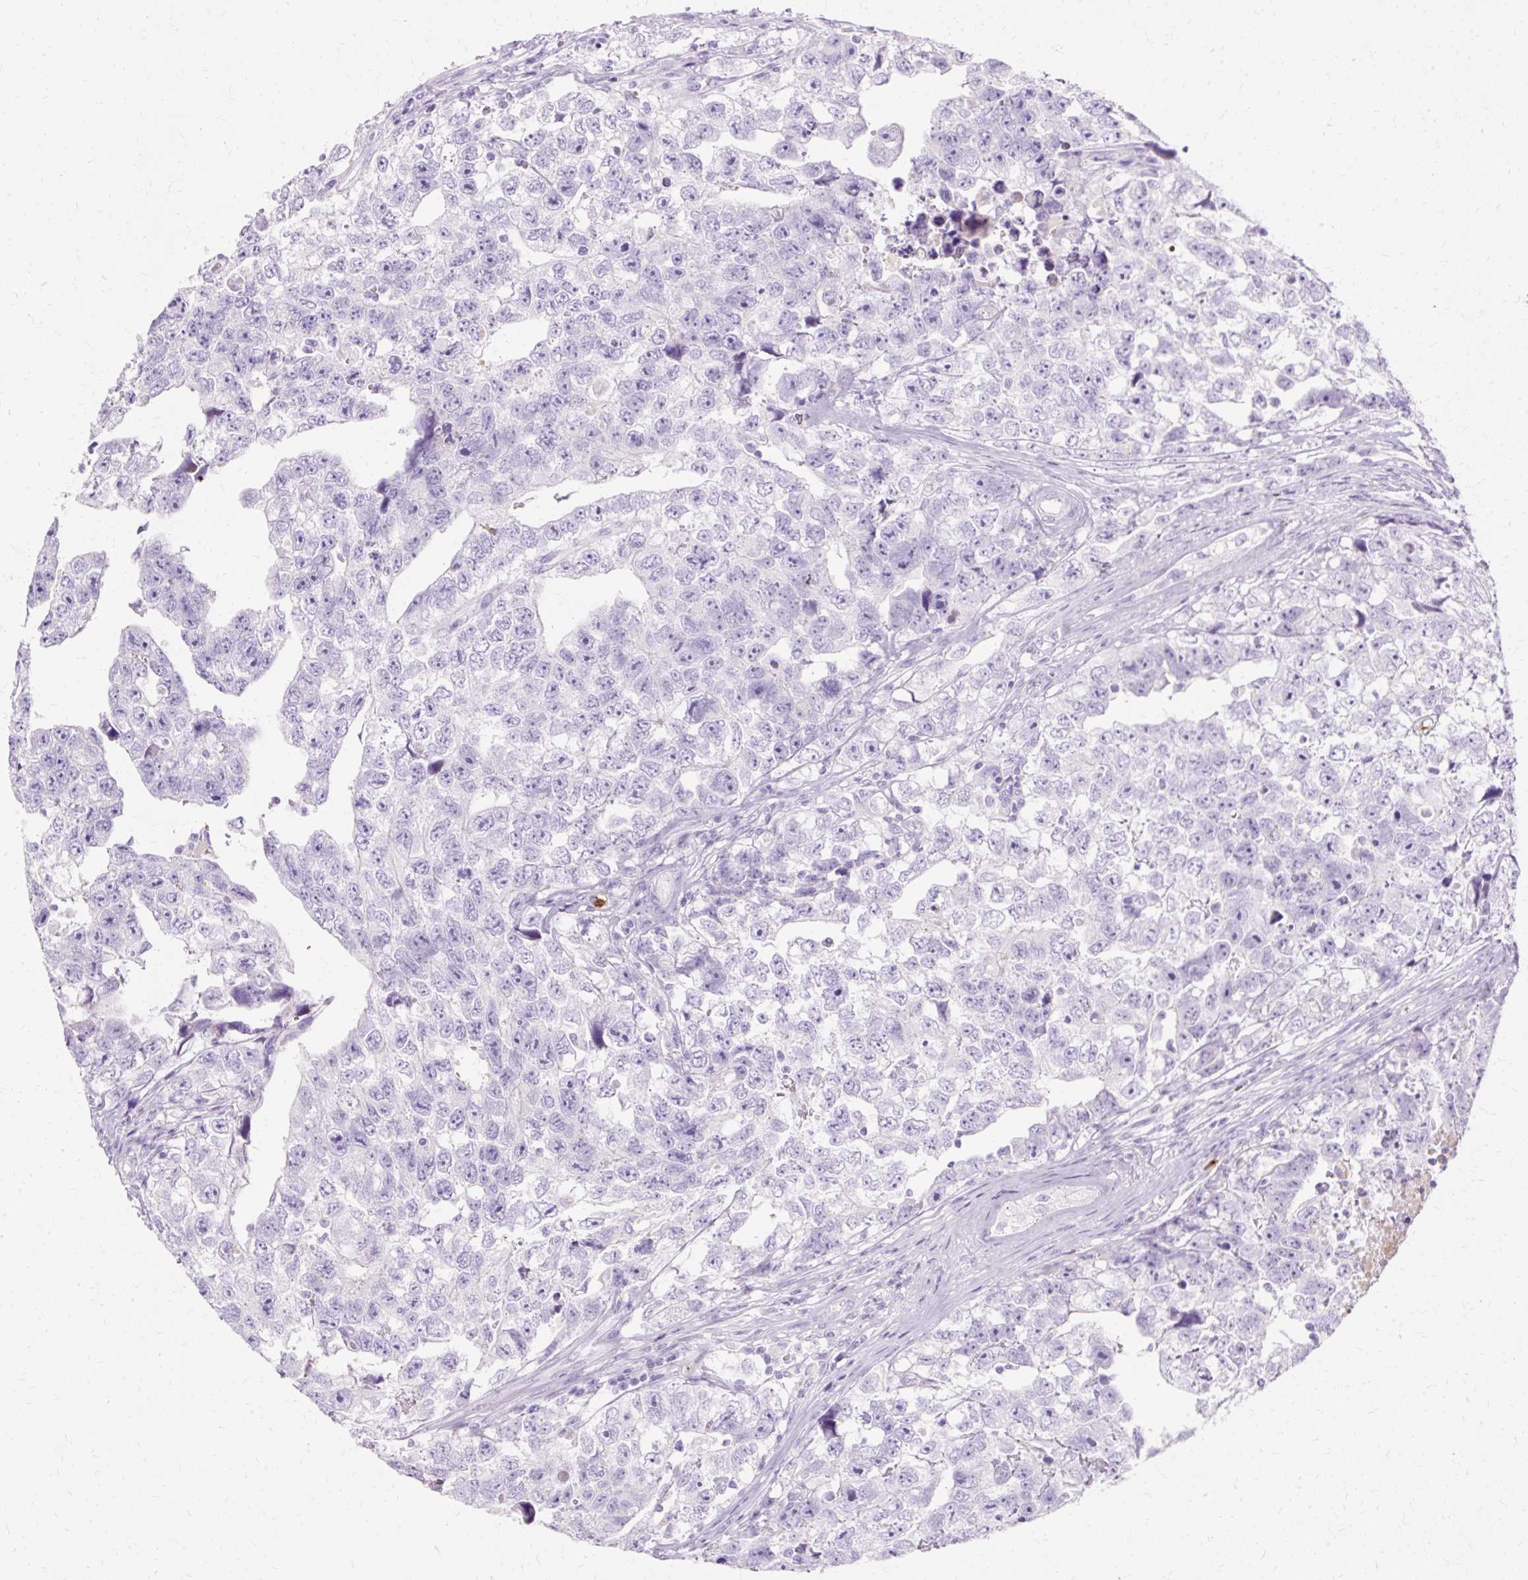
{"staining": {"intensity": "negative", "quantity": "none", "location": "none"}, "tissue": "testis cancer", "cell_type": "Tumor cells", "image_type": "cancer", "snomed": [{"axis": "morphology", "description": "Carcinoma, Embryonal, NOS"}, {"axis": "topography", "description": "Testis"}], "caption": "This is a photomicrograph of immunohistochemistry staining of testis cancer (embryonal carcinoma), which shows no staining in tumor cells. The staining is performed using DAB brown chromogen with nuclei counter-stained in using hematoxylin.", "gene": "DEFA1", "patient": {"sex": "male", "age": 22}}